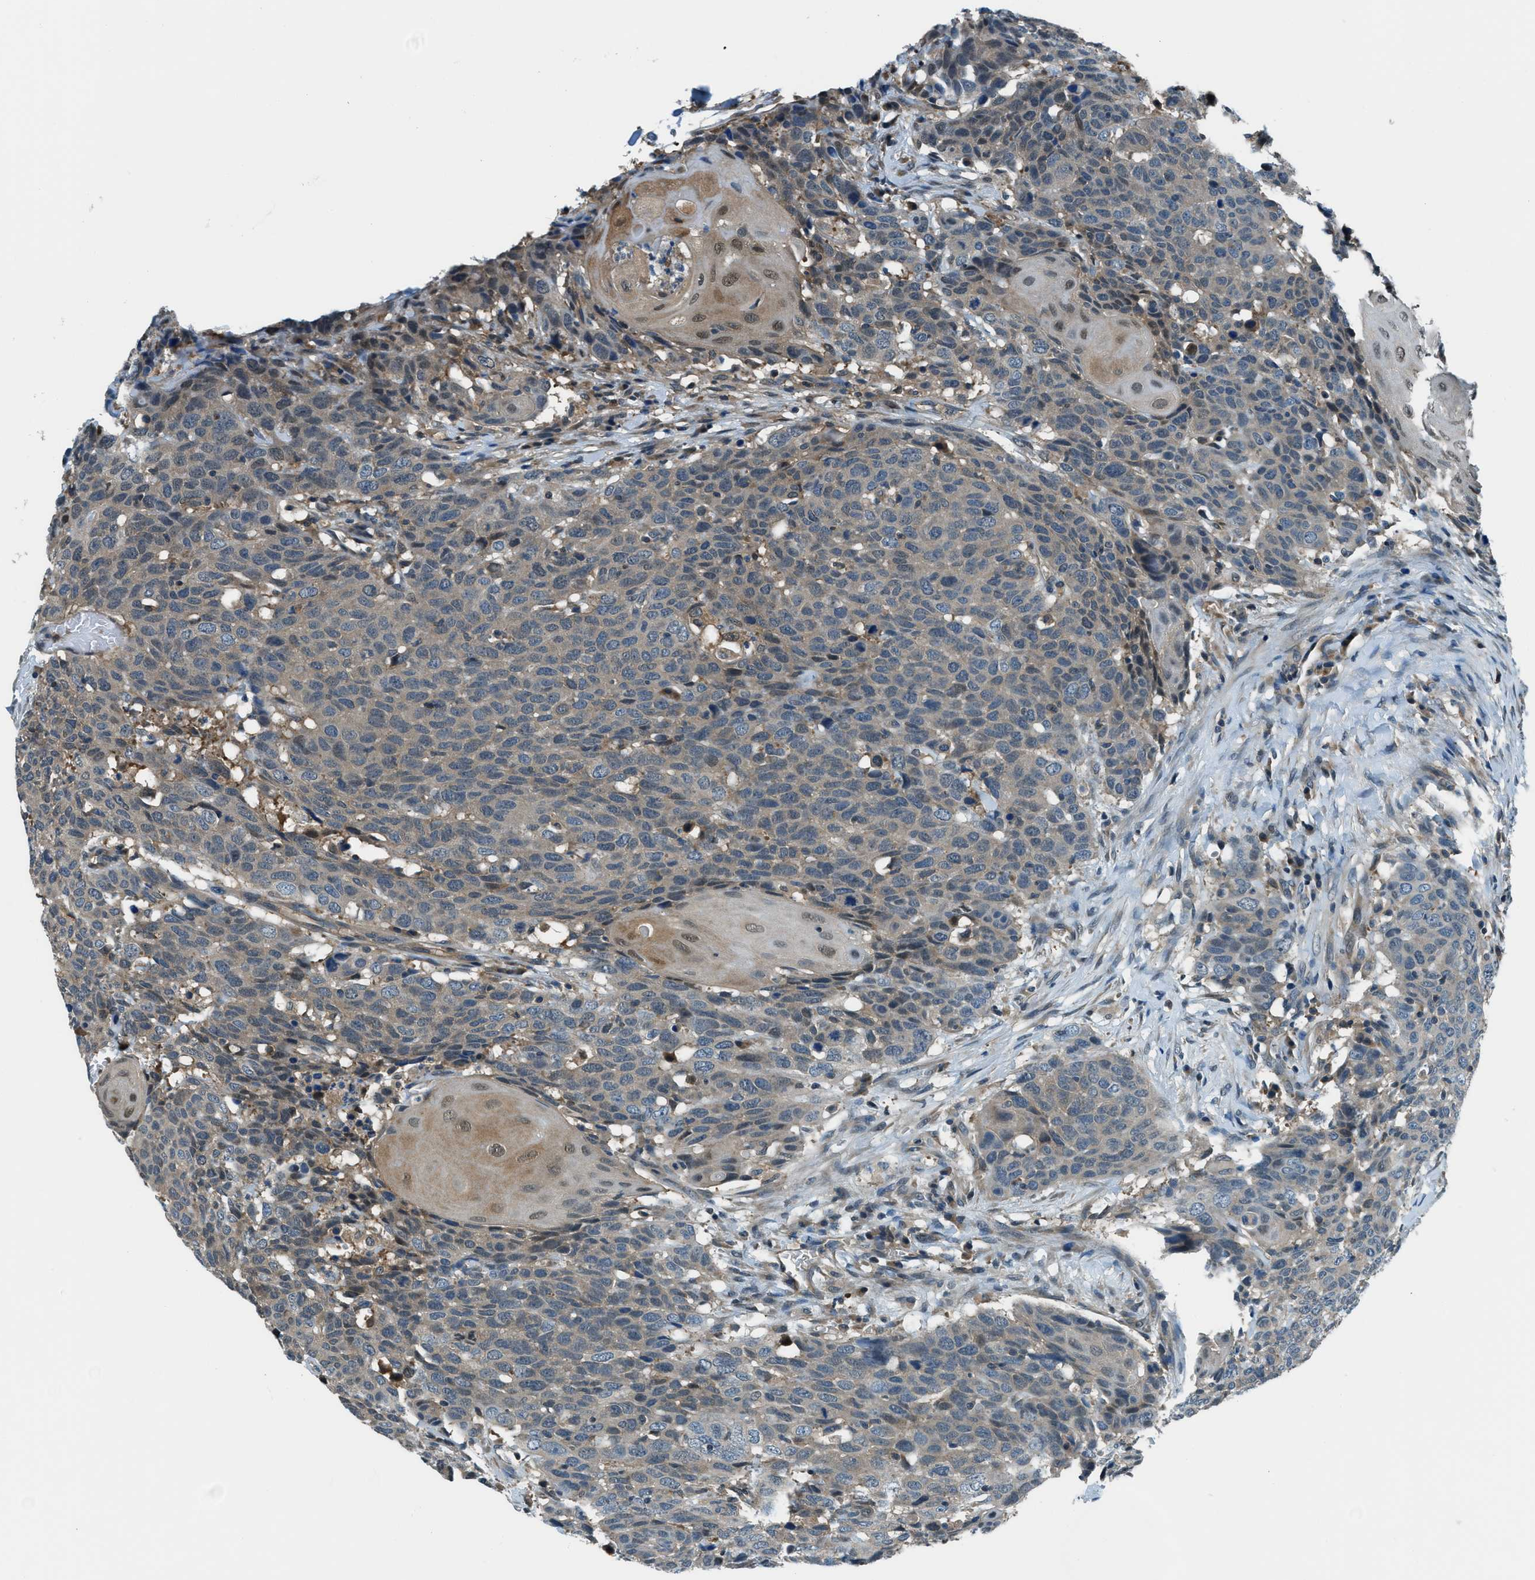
{"staining": {"intensity": "weak", "quantity": "<25%", "location": "cytoplasmic/membranous,nuclear"}, "tissue": "head and neck cancer", "cell_type": "Tumor cells", "image_type": "cancer", "snomed": [{"axis": "morphology", "description": "Squamous cell carcinoma, NOS"}, {"axis": "topography", "description": "Head-Neck"}], "caption": "A micrograph of human head and neck cancer (squamous cell carcinoma) is negative for staining in tumor cells.", "gene": "HEBP2", "patient": {"sex": "male", "age": 66}}